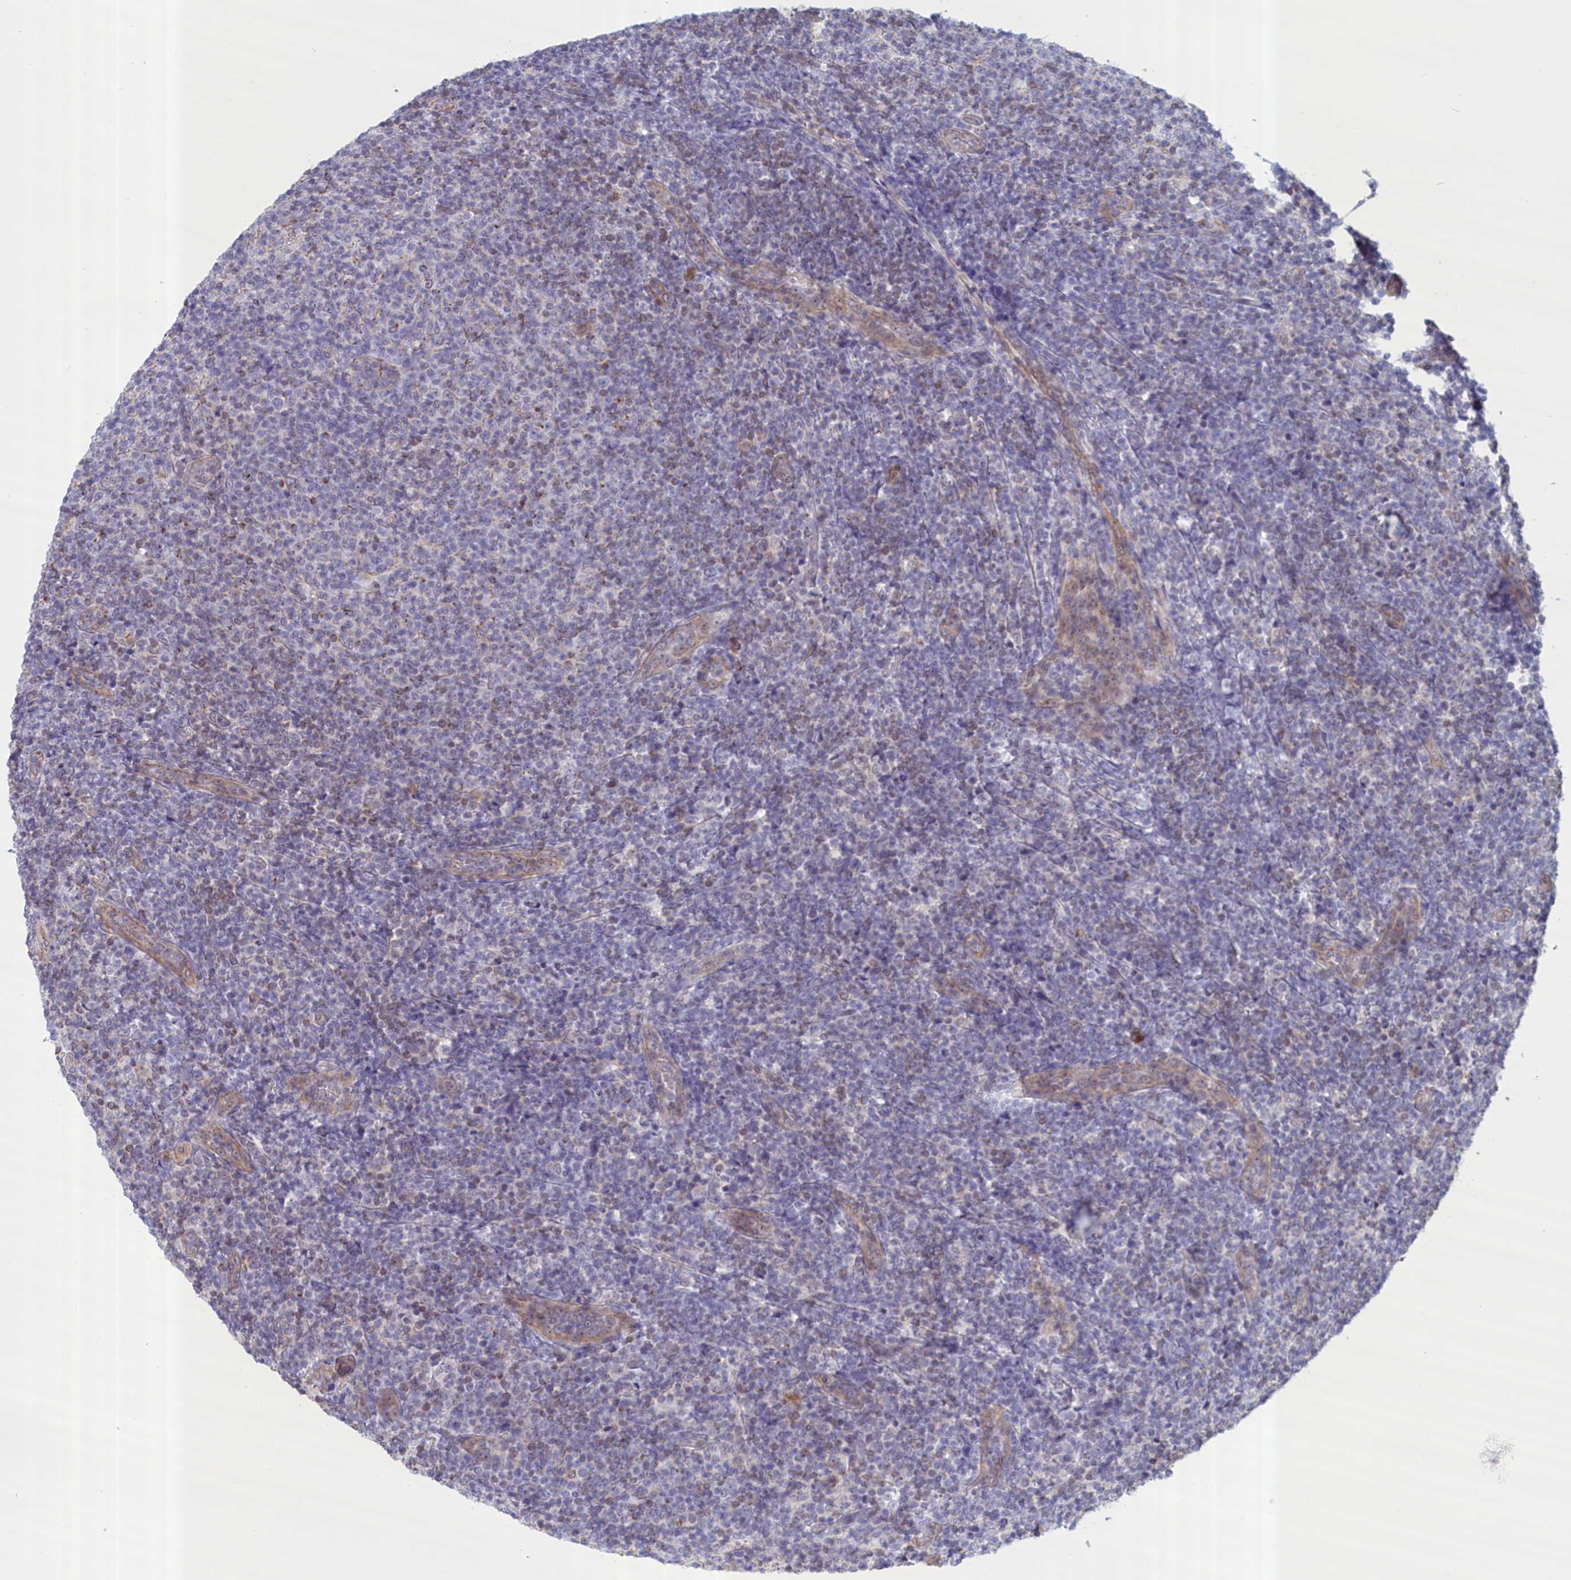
{"staining": {"intensity": "negative", "quantity": "none", "location": "none"}, "tissue": "lymphoma", "cell_type": "Tumor cells", "image_type": "cancer", "snomed": [{"axis": "morphology", "description": "Malignant lymphoma, non-Hodgkin's type, Low grade"}, {"axis": "topography", "description": "Lymph node"}], "caption": "This is an immunohistochemistry (IHC) image of lymphoma. There is no positivity in tumor cells.", "gene": "ABCC12", "patient": {"sex": "male", "age": 66}}